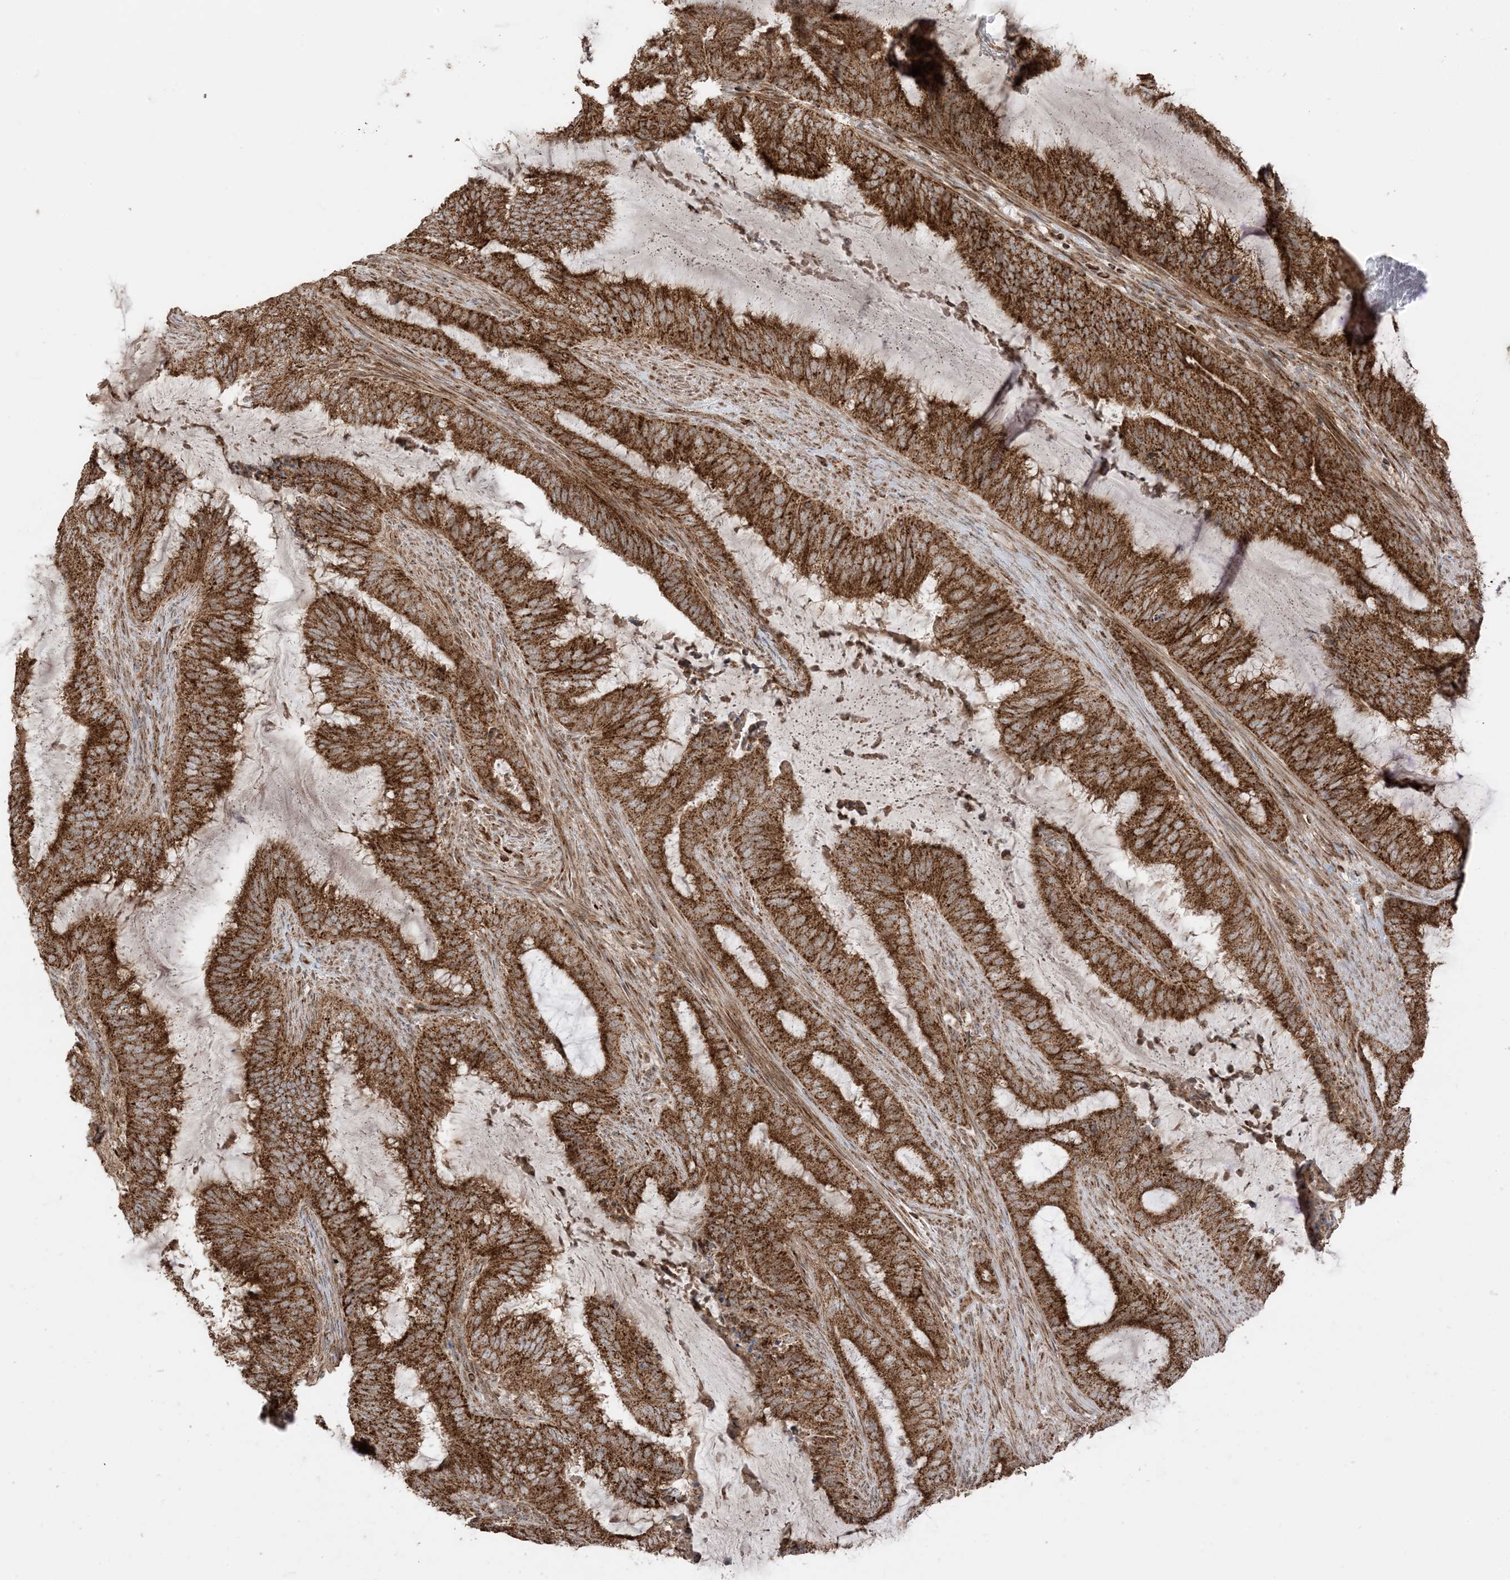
{"staining": {"intensity": "strong", "quantity": ">75%", "location": "cytoplasmic/membranous"}, "tissue": "endometrial cancer", "cell_type": "Tumor cells", "image_type": "cancer", "snomed": [{"axis": "morphology", "description": "Adenocarcinoma, NOS"}, {"axis": "topography", "description": "Endometrium"}], "caption": "Endometrial adenocarcinoma stained for a protein (brown) reveals strong cytoplasmic/membranous positive positivity in approximately >75% of tumor cells.", "gene": "N4BP3", "patient": {"sex": "female", "age": 51}}